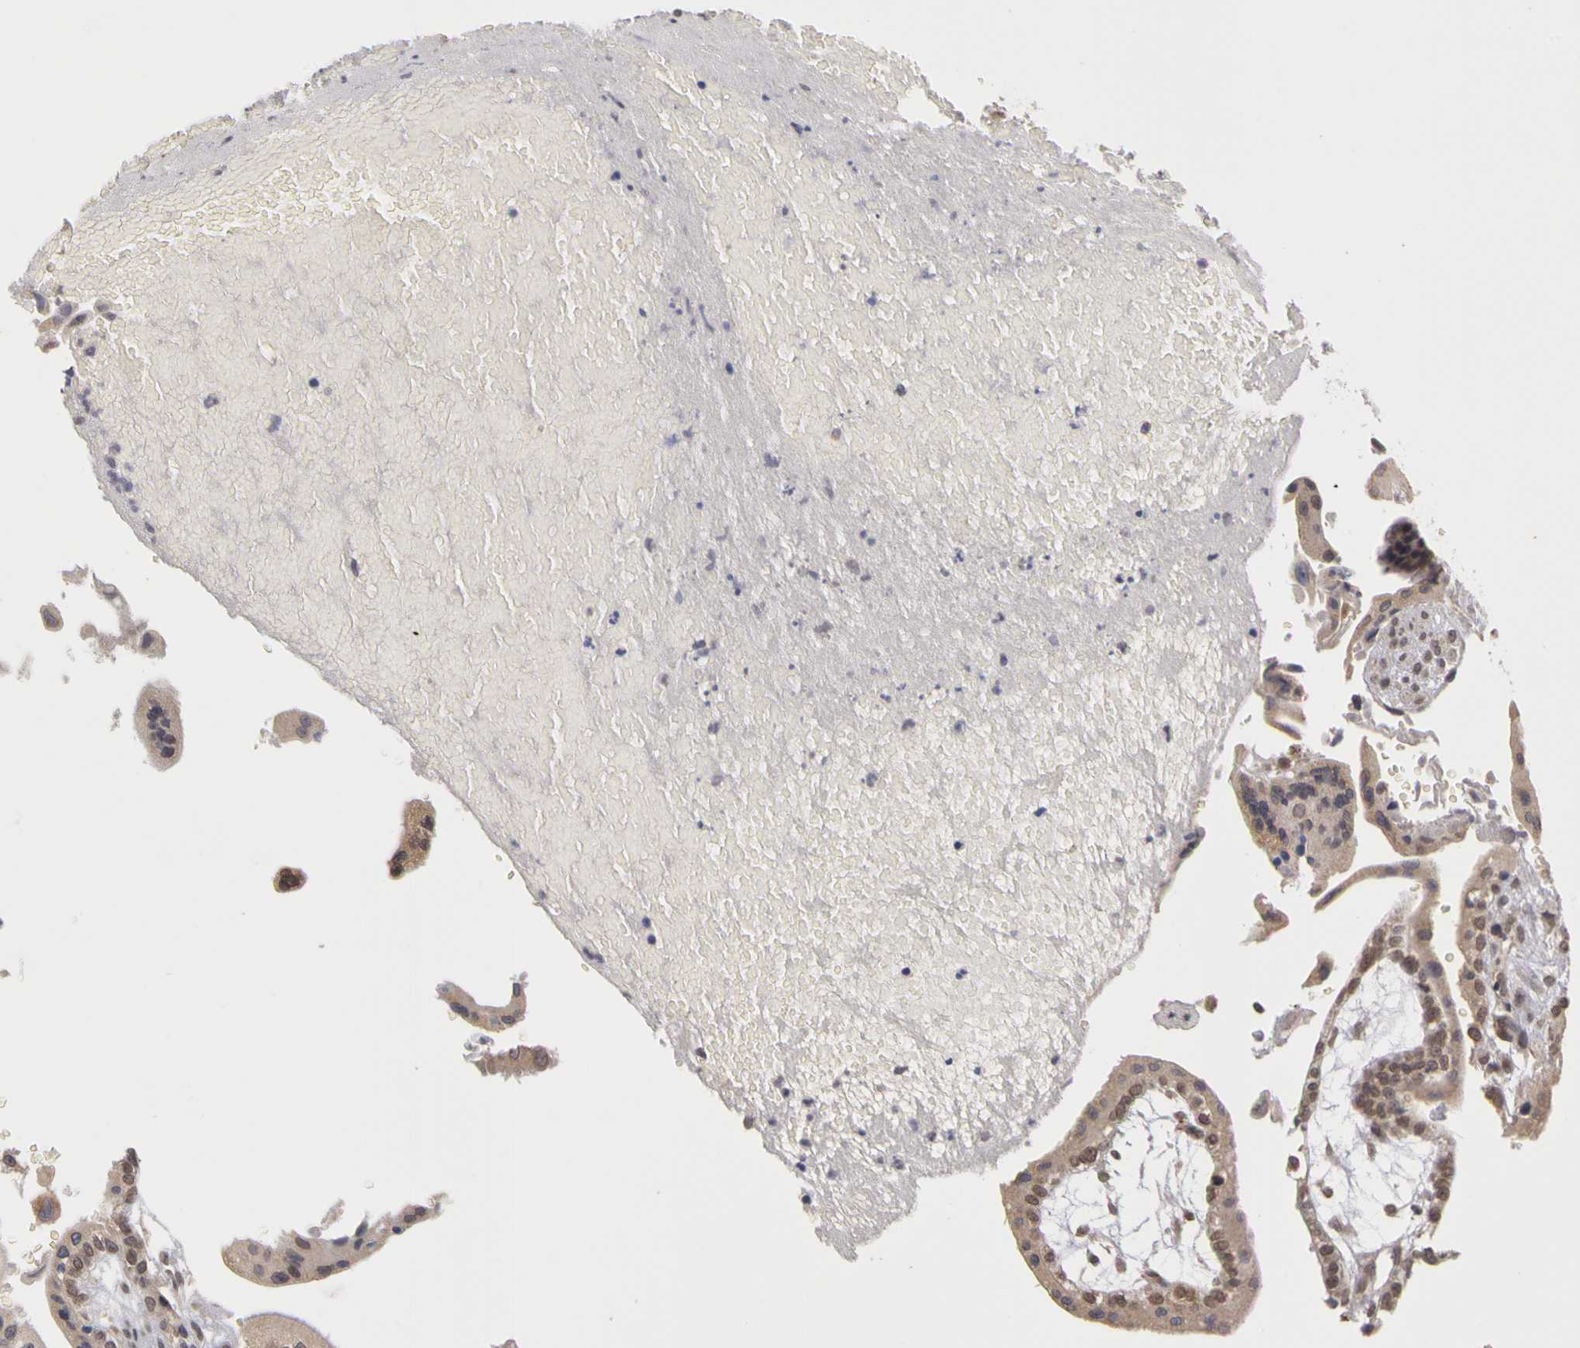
{"staining": {"intensity": "weak", "quantity": ">75%", "location": "cytoplasmic/membranous,nuclear"}, "tissue": "placenta", "cell_type": "Trophoblastic cells", "image_type": "normal", "snomed": [{"axis": "morphology", "description": "Normal tissue, NOS"}, {"axis": "topography", "description": "Placenta"}], "caption": "Immunohistochemical staining of benign human placenta reveals weak cytoplasmic/membranous,nuclear protein staining in approximately >75% of trophoblastic cells.", "gene": "FRMD7", "patient": {"sex": "female", "age": 34}}